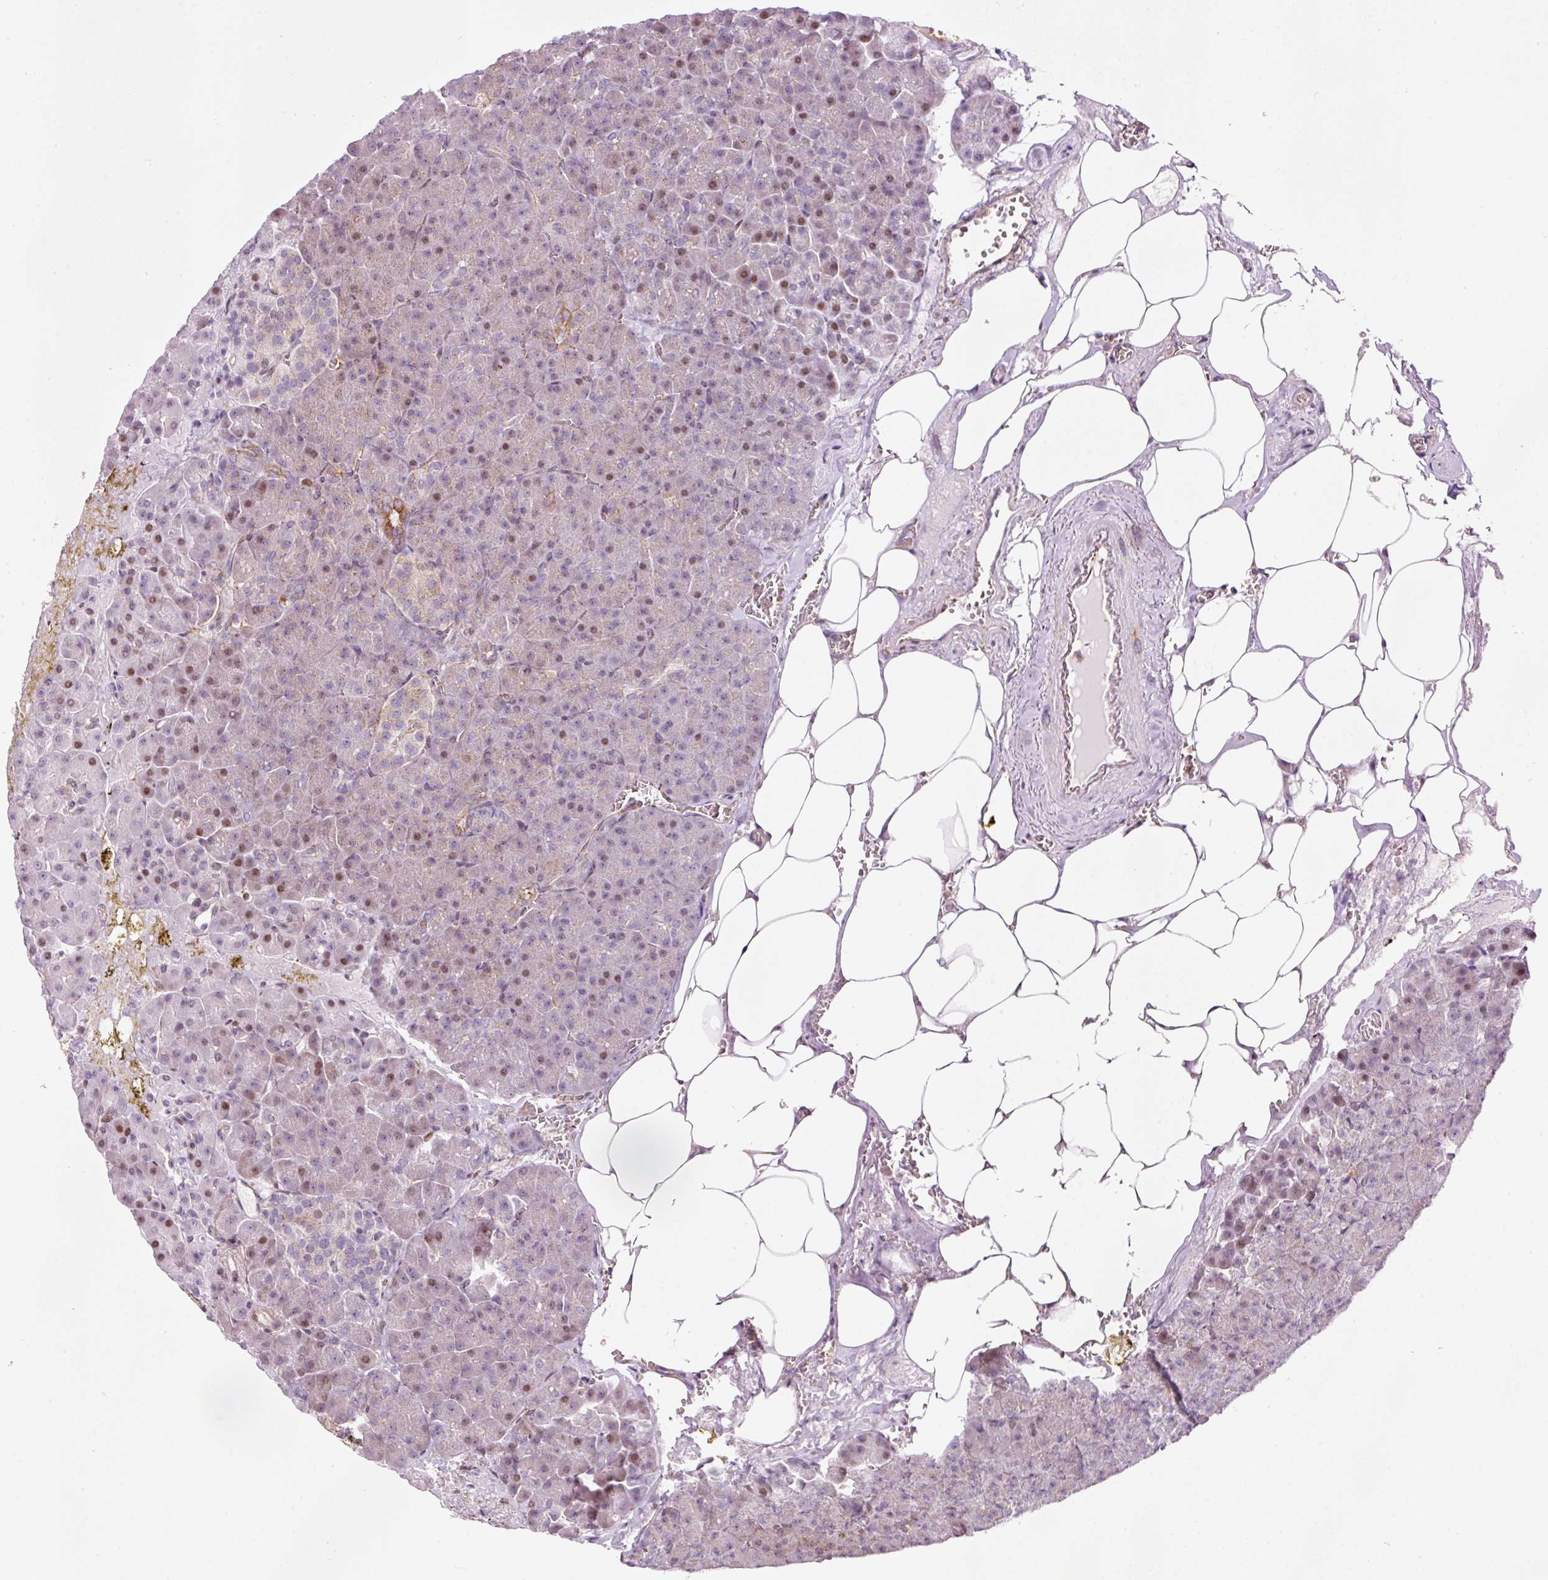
{"staining": {"intensity": "moderate", "quantity": "<25%", "location": "nuclear"}, "tissue": "pancreas", "cell_type": "Exocrine glandular cells", "image_type": "normal", "snomed": [{"axis": "morphology", "description": "Normal tissue, NOS"}, {"axis": "topography", "description": "Pancreas"}], "caption": "Brown immunohistochemical staining in normal human pancreas displays moderate nuclear positivity in approximately <25% of exocrine glandular cells.", "gene": "SCNM1", "patient": {"sex": "female", "age": 74}}